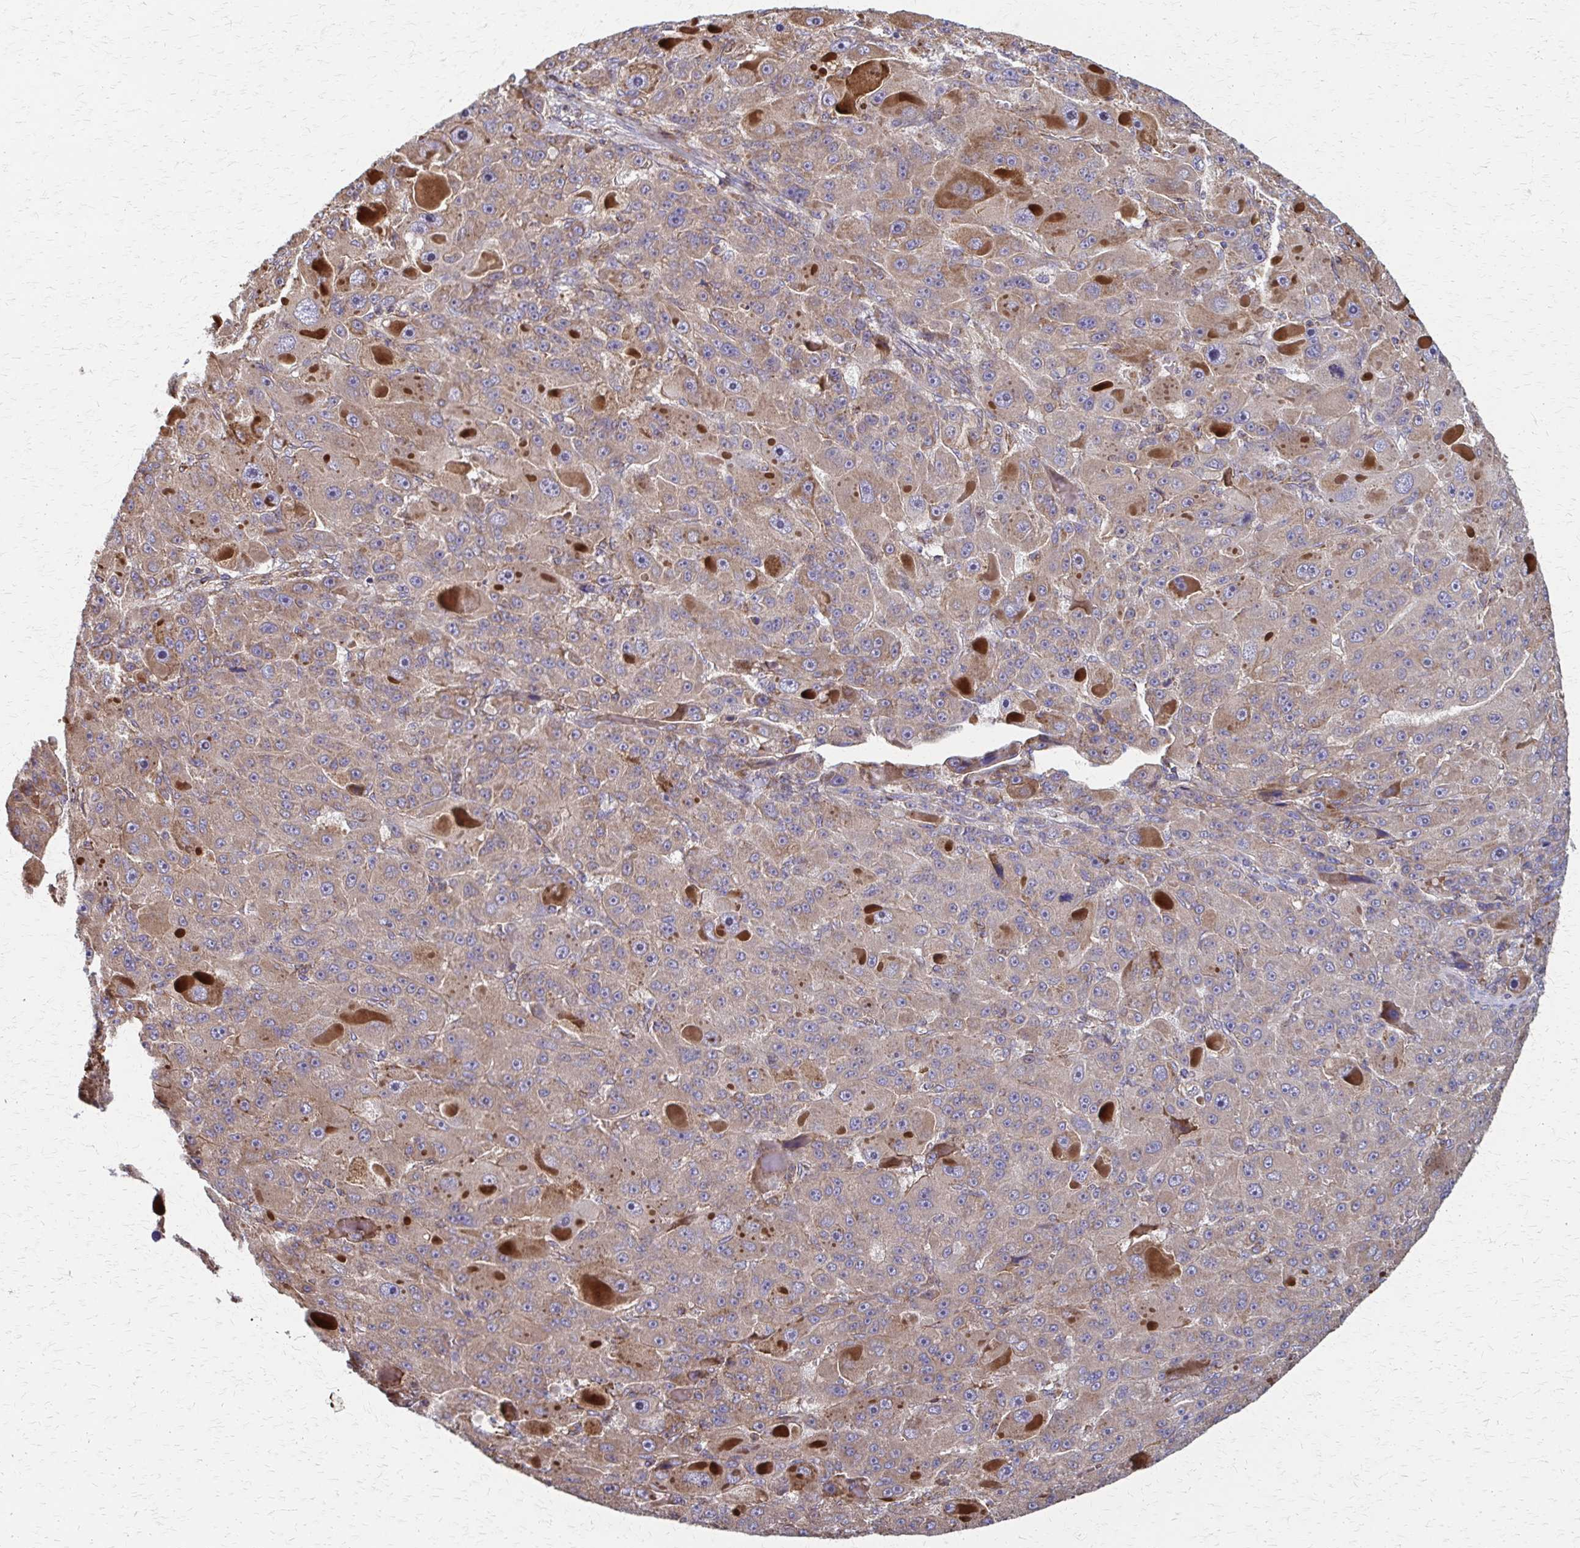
{"staining": {"intensity": "moderate", "quantity": ">75%", "location": "cytoplasmic/membranous"}, "tissue": "liver cancer", "cell_type": "Tumor cells", "image_type": "cancer", "snomed": [{"axis": "morphology", "description": "Carcinoma, Hepatocellular, NOS"}, {"axis": "topography", "description": "Liver"}], "caption": "This image displays immunohistochemistry (IHC) staining of human liver cancer, with medium moderate cytoplasmic/membranous expression in approximately >75% of tumor cells.", "gene": "EEF2", "patient": {"sex": "male", "age": 76}}